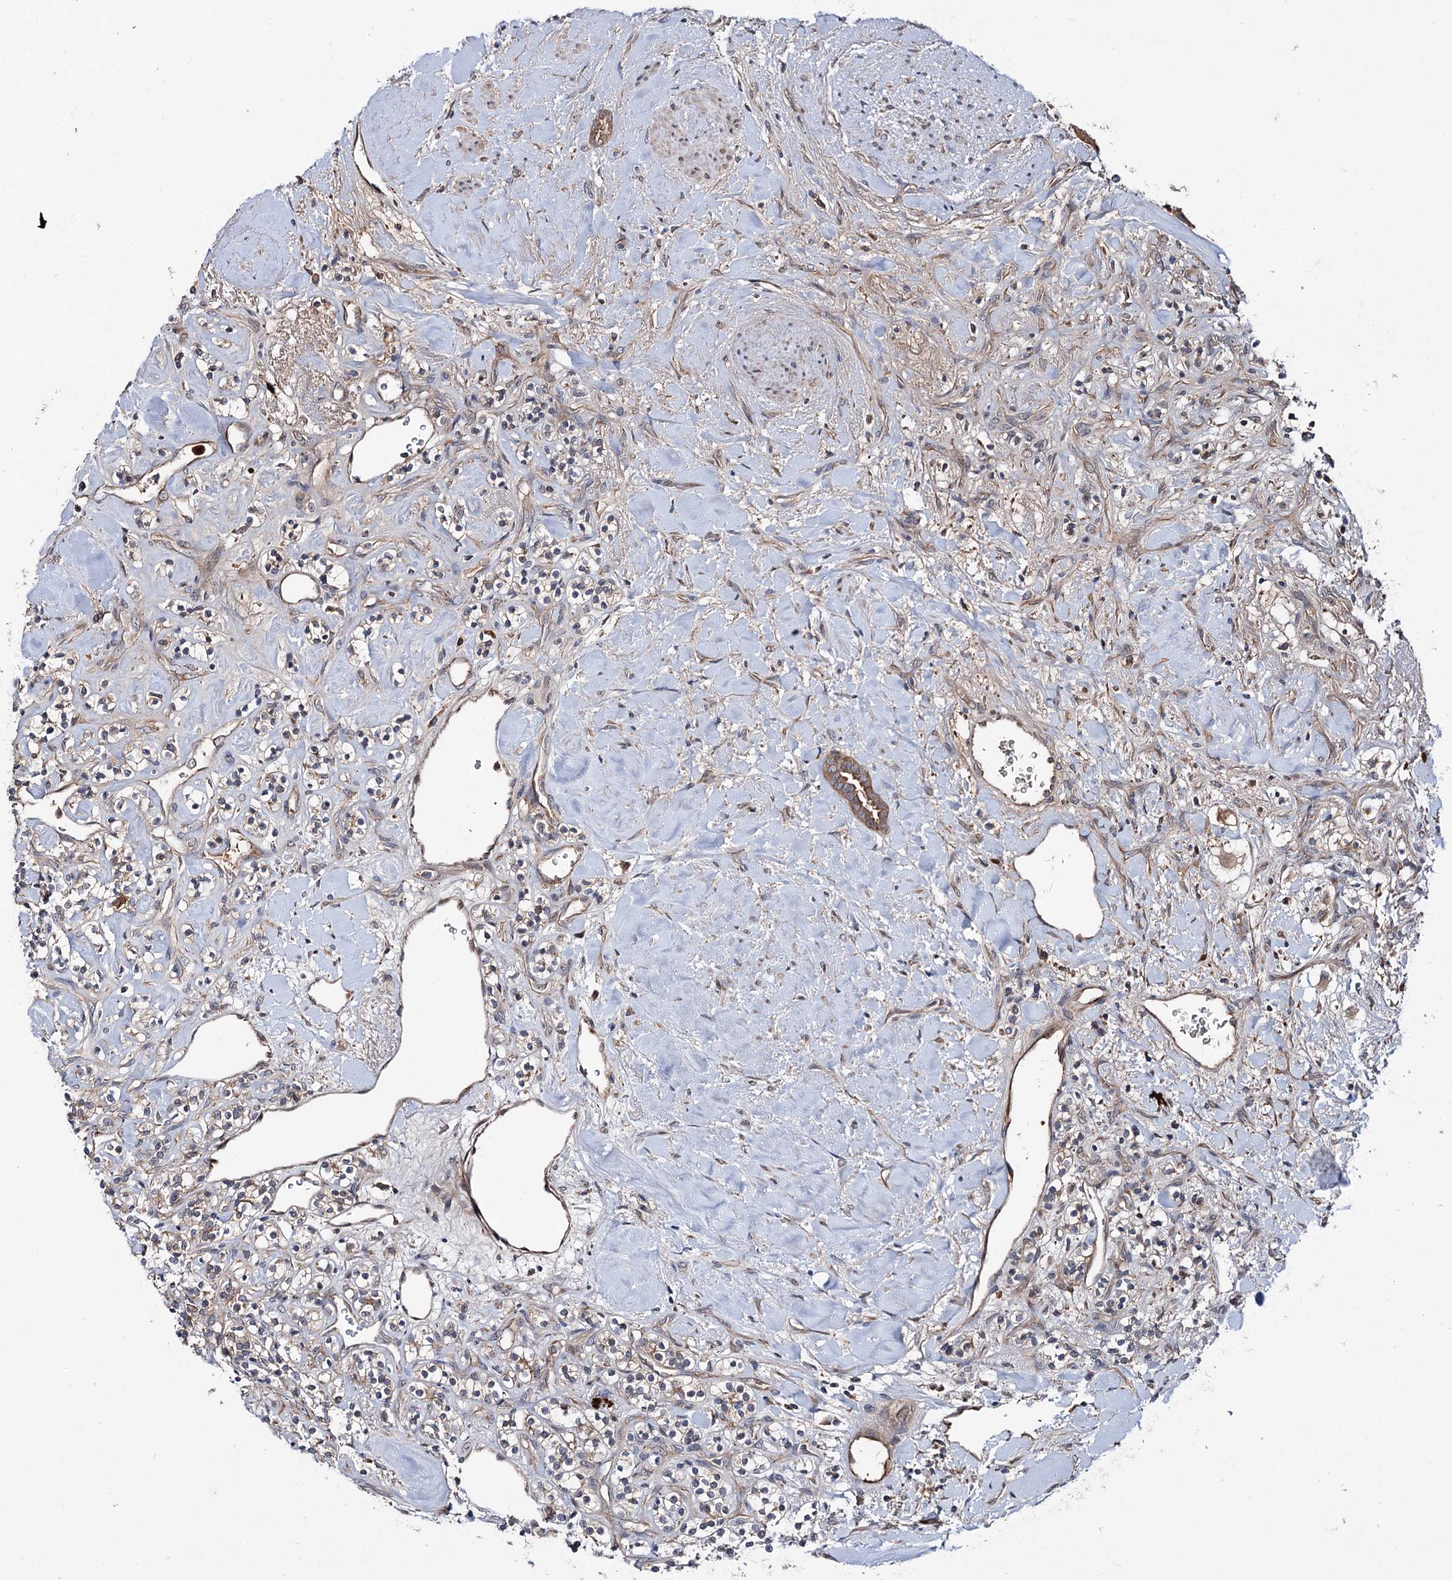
{"staining": {"intensity": "weak", "quantity": "<25%", "location": "cytoplasmic/membranous"}, "tissue": "renal cancer", "cell_type": "Tumor cells", "image_type": "cancer", "snomed": [{"axis": "morphology", "description": "Adenocarcinoma, NOS"}, {"axis": "topography", "description": "Kidney"}], "caption": "Renal cancer was stained to show a protein in brown. There is no significant positivity in tumor cells.", "gene": "PTPN3", "patient": {"sex": "male", "age": 77}}